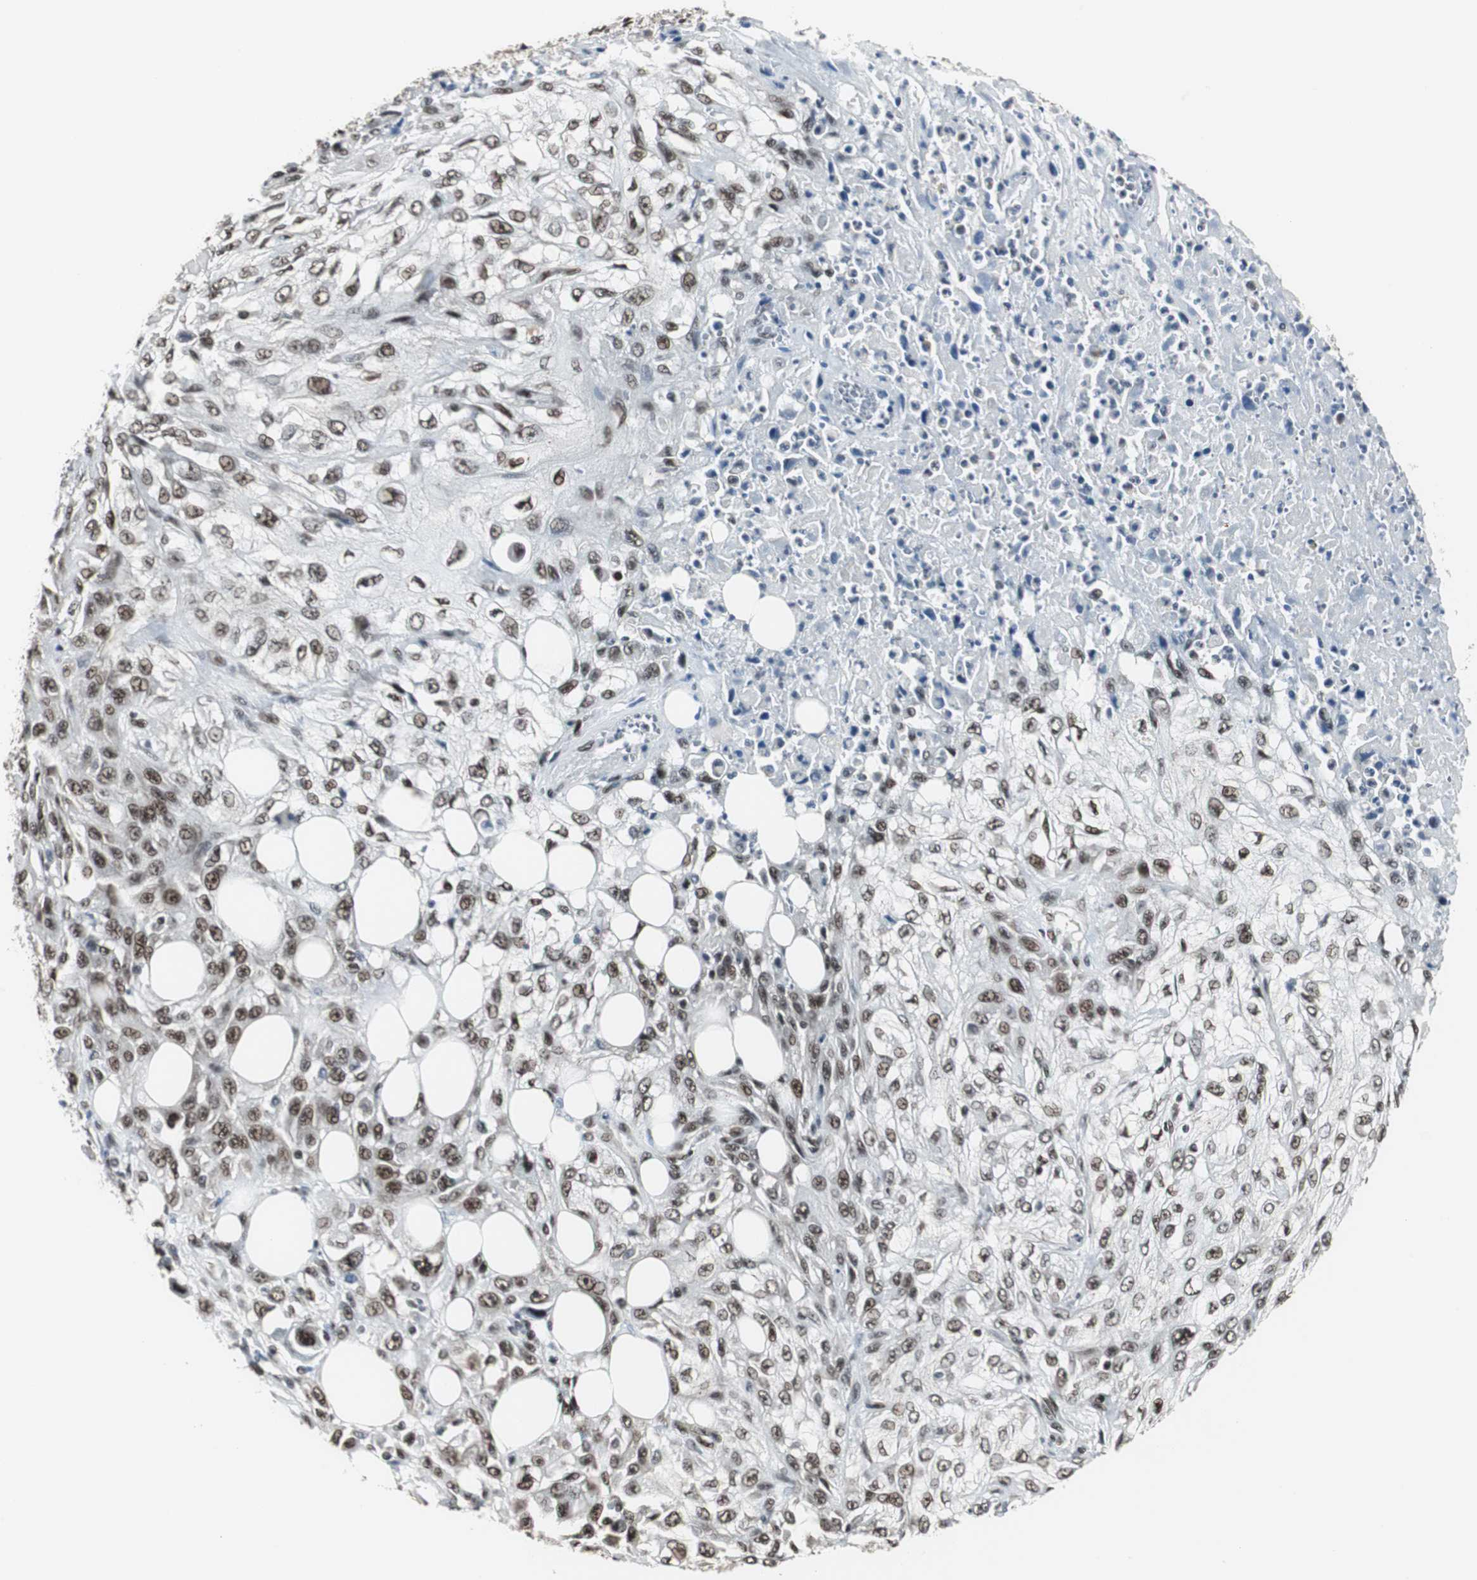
{"staining": {"intensity": "strong", "quantity": ">75%", "location": "nuclear"}, "tissue": "skin cancer", "cell_type": "Tumor cells", "image_type": "cancer", "snomed": [{"axis": "morphology", "description": "Squamous cell carcinoma, NOS"}, {"axis": "topography", "description": "Skin"}], "caption": "Immunohistochemistry (IHC) micrograph of neoplastic tissue: human squamous cell carcinoma (skin) stained using IHC reveals high levels of strong protein expression localized specifically in the nuclear of tumor cells, appearing as a nuclear brown color.", "gene": "CDK9", "patient": {"sex": "male", "age": 75}}